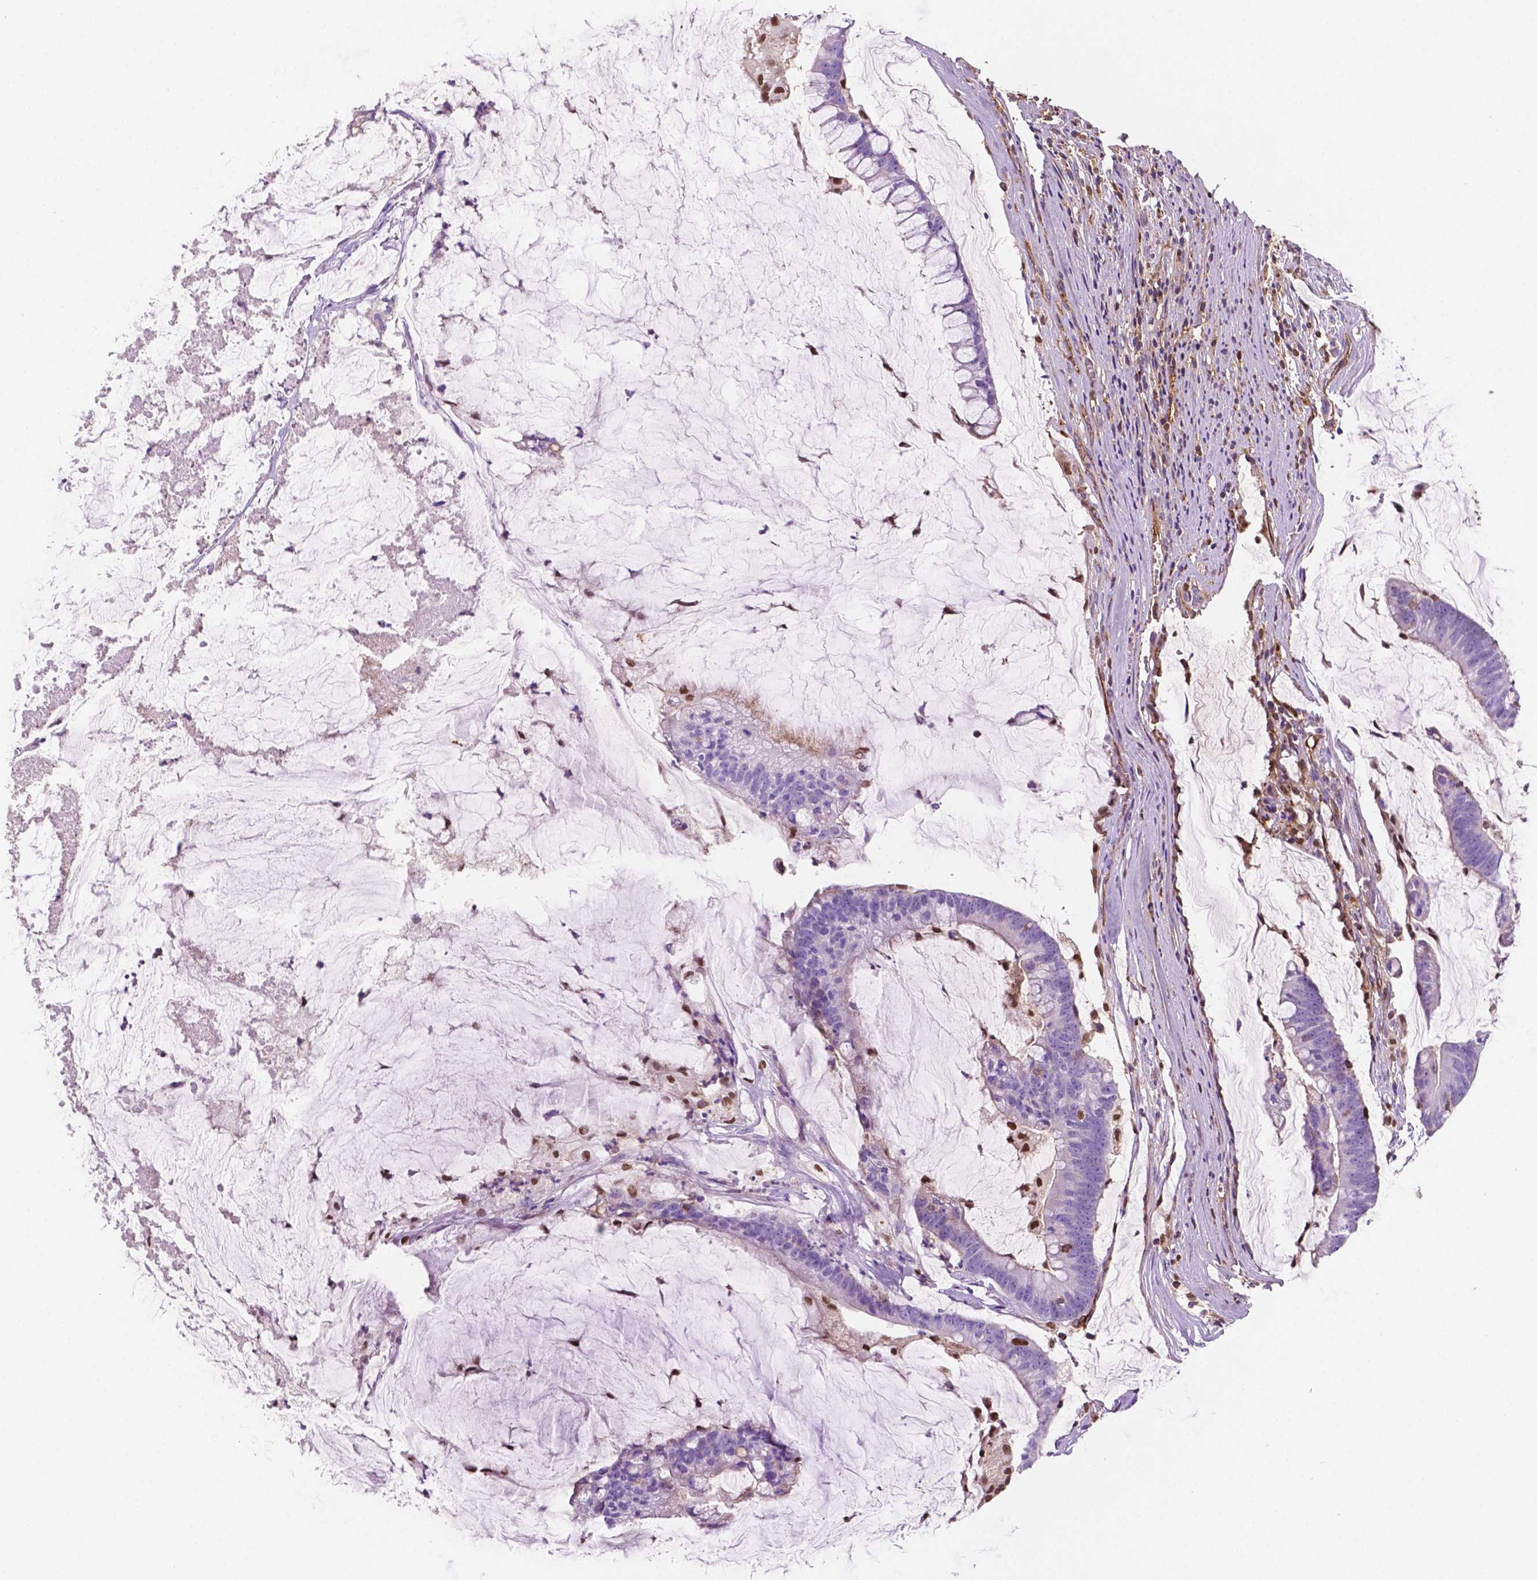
{"staining": {"intensity": "negative", "quantity": "none", "location": "none"}, "tissue": "colorectal cancer", "cell_type": "Tumor cells", "image_type": "cancer", "snomed": [{"axis": "morphology", "description": "Adenocarcinoma, NOS"}, {"axis": "topography", "description": "Colon"}], "caption": "Colorectal cancer was stained to show a protein in brown. There is no significant positivity in tumor cells. Nuclei are stained in blue.", "gene": "DCN", "patient": {"sex": "male", "age": 62}}